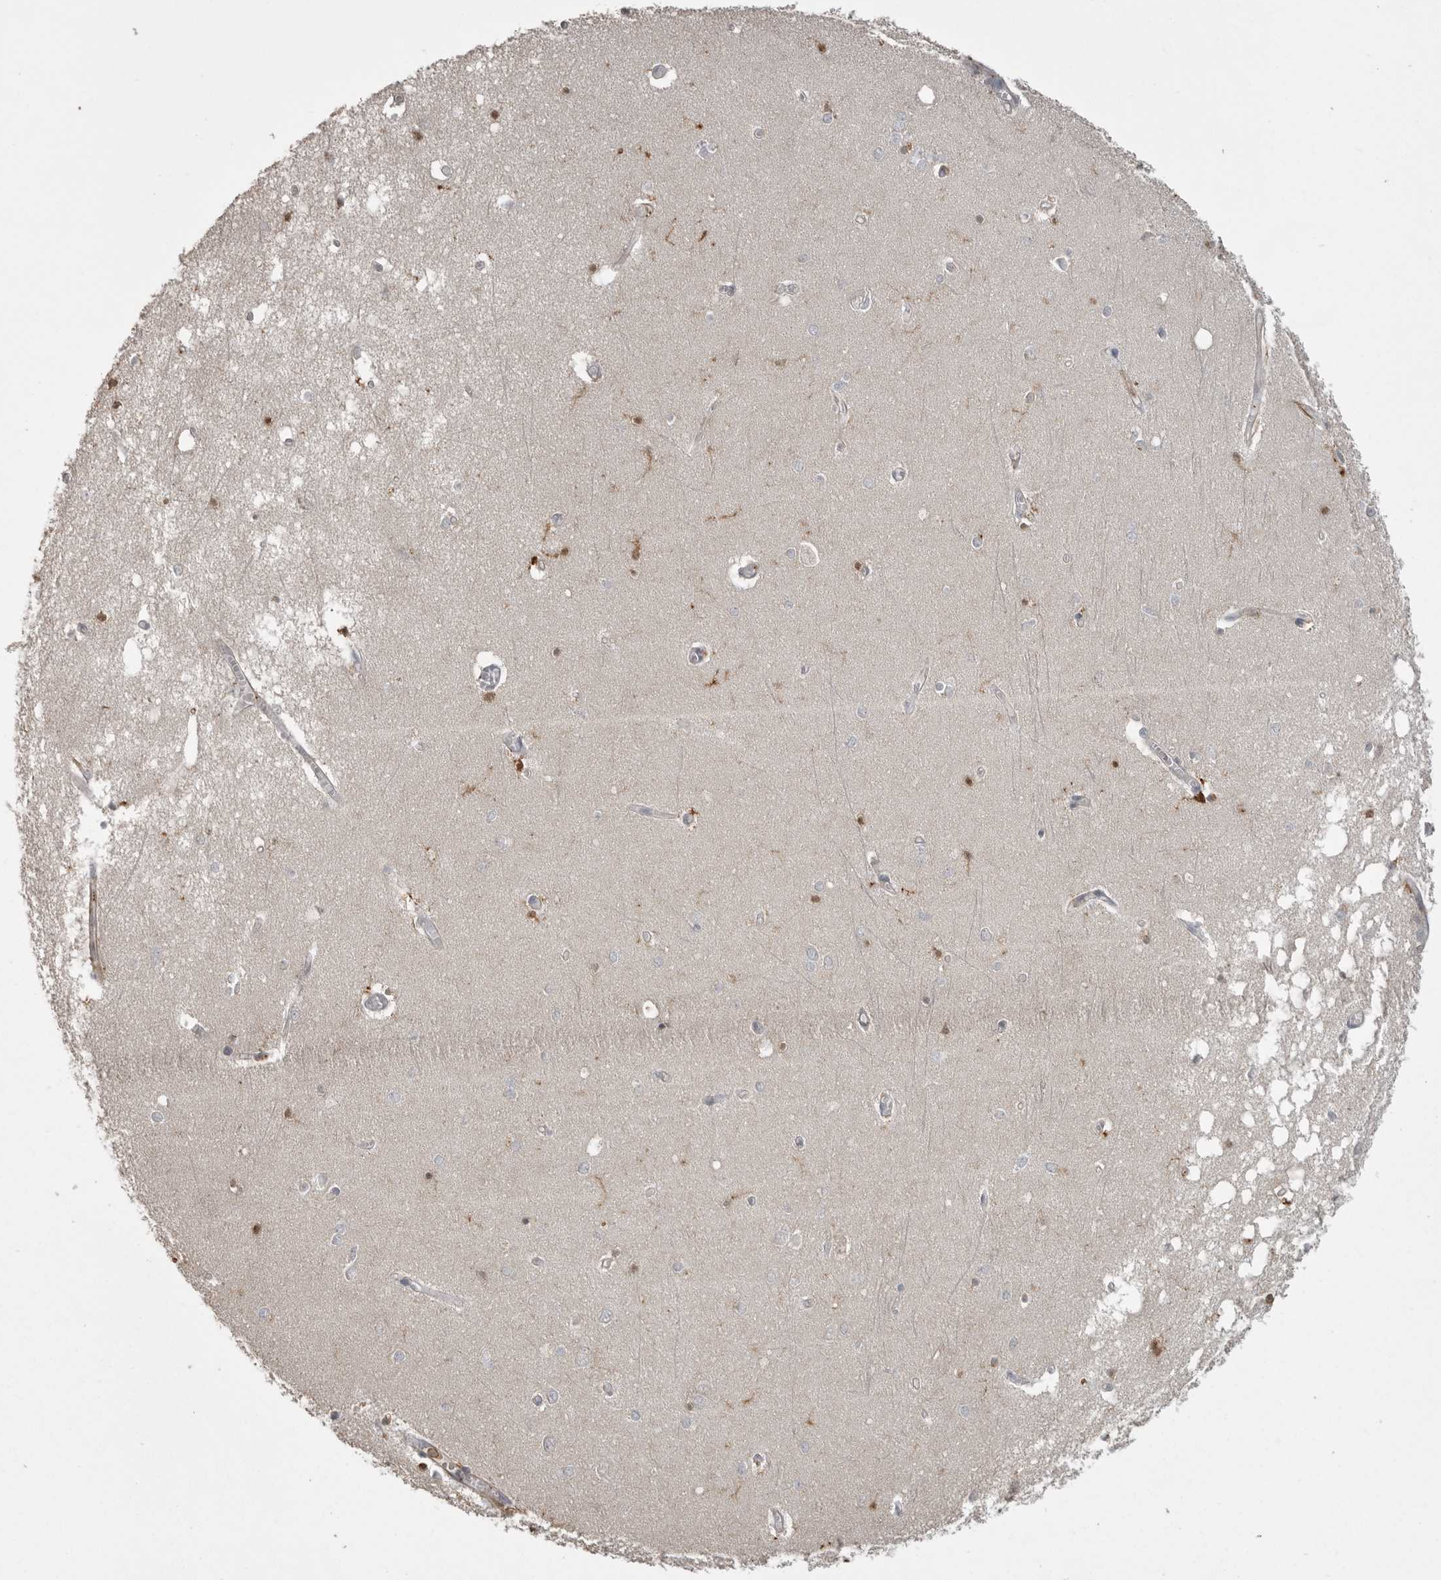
{"staining": {"intensity": "negative", "quantity": "none", "location": "none"}, "tissue": "hippocampus", "cell_type": "Glial cells", "image_type": "normal", "snomed": [{"axis": "morphology", "description": "Normal tissue, NOS"}, {"axis": "topography", "description": "Hippocampus"}], "caption": "Immunohistochemical staining of benign human hippocampus displays no significant positivity in glial cells.", "gene": "CMTM6", "patient": {"sex": "male", "age": 70}}